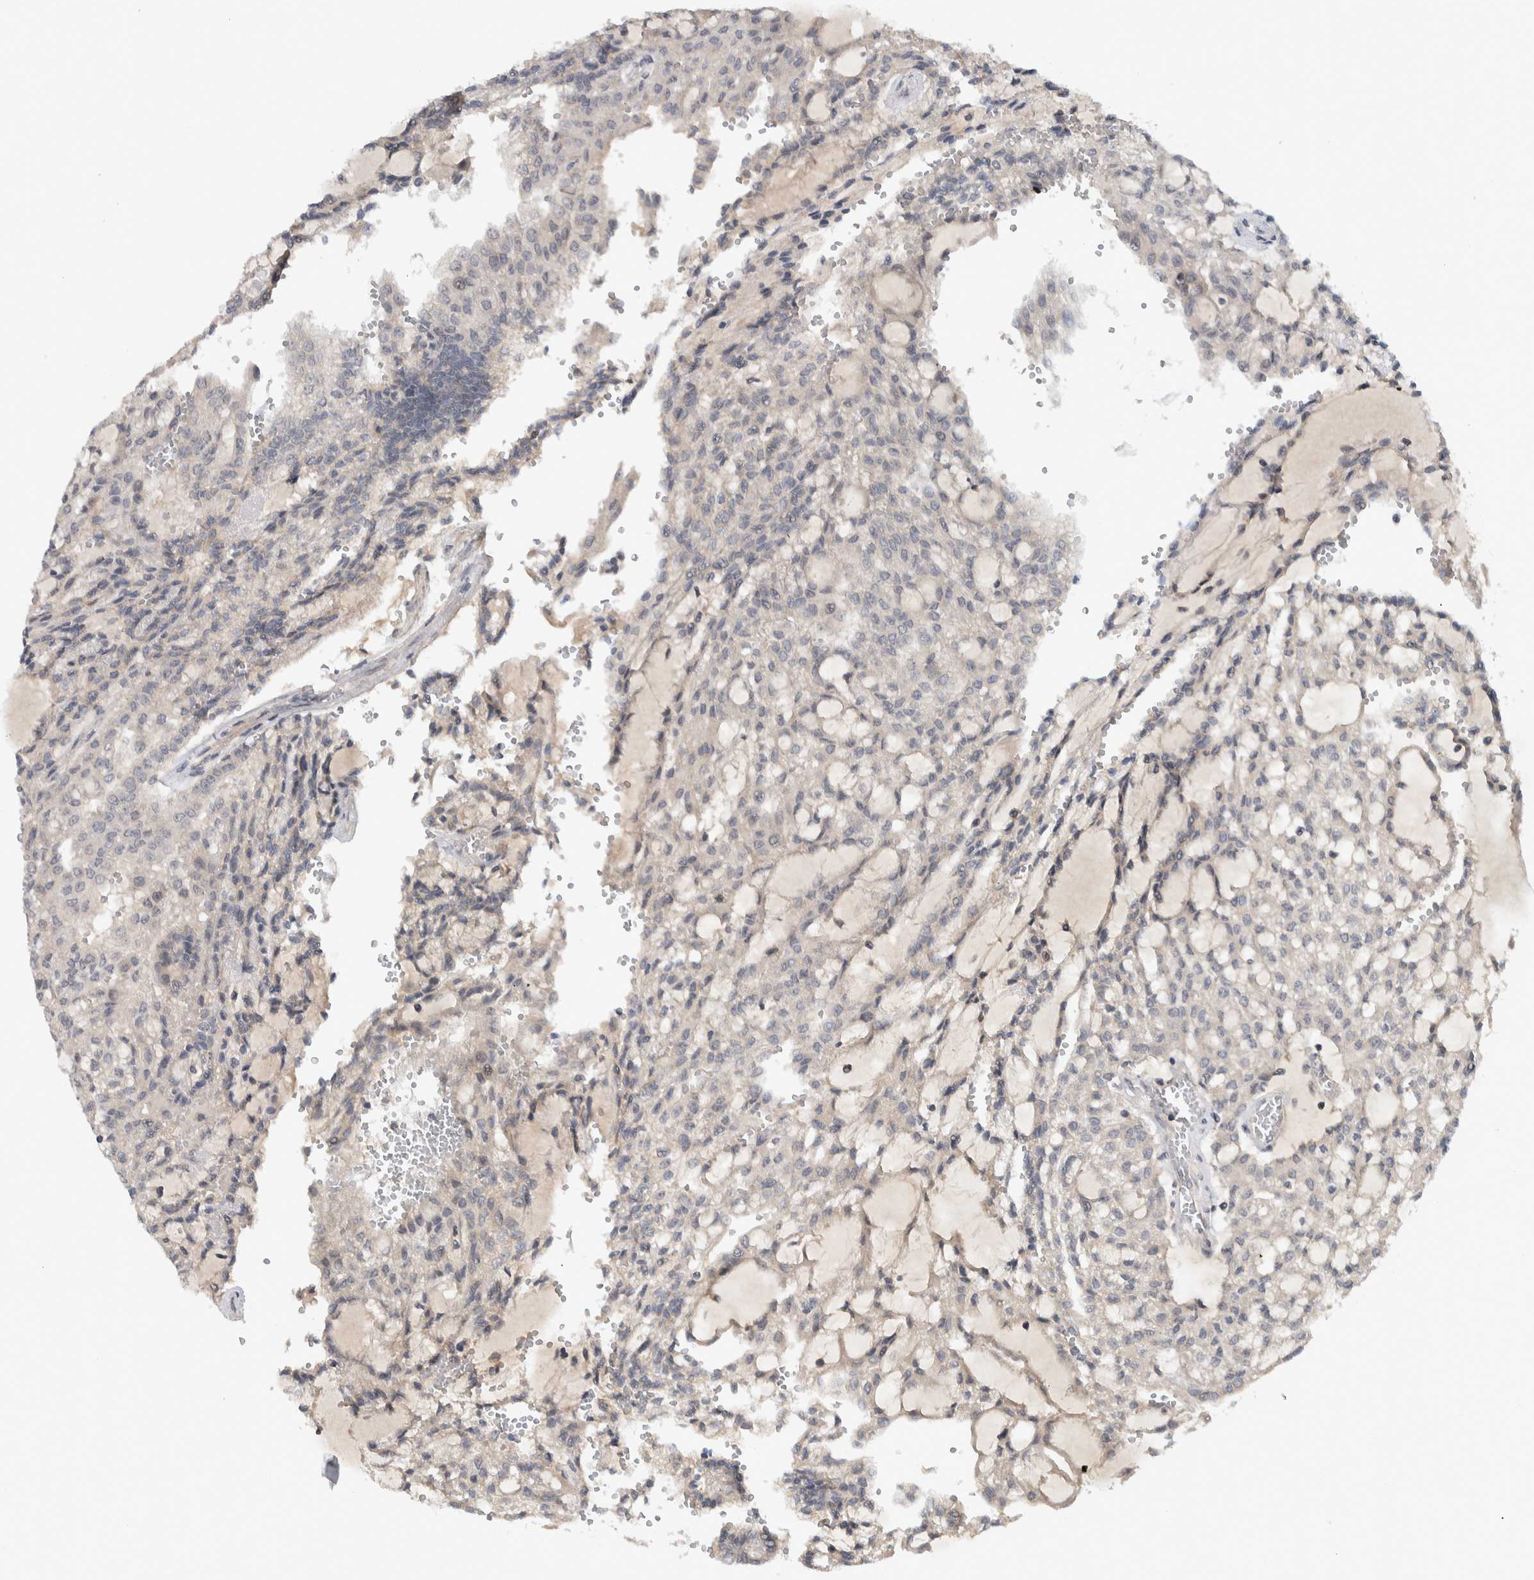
{"staining": {"intensity": "negative", "quantity": "none", "location": "none"}, "tissue": "renal cancer", "cell_type": "Tumor cells", "image_type": "cancer", "snomed": [{"axis": "morphology", "description": "Adenocarcinoma, NOS"}, {"axis": "topography", "description": "Kidney"}], "caption": "Photomicrograph shows no significant protein staining in tumor cells of renal cancer.", "gene": "MPRIP", "patient": {"sex": "male", "age": 63}}